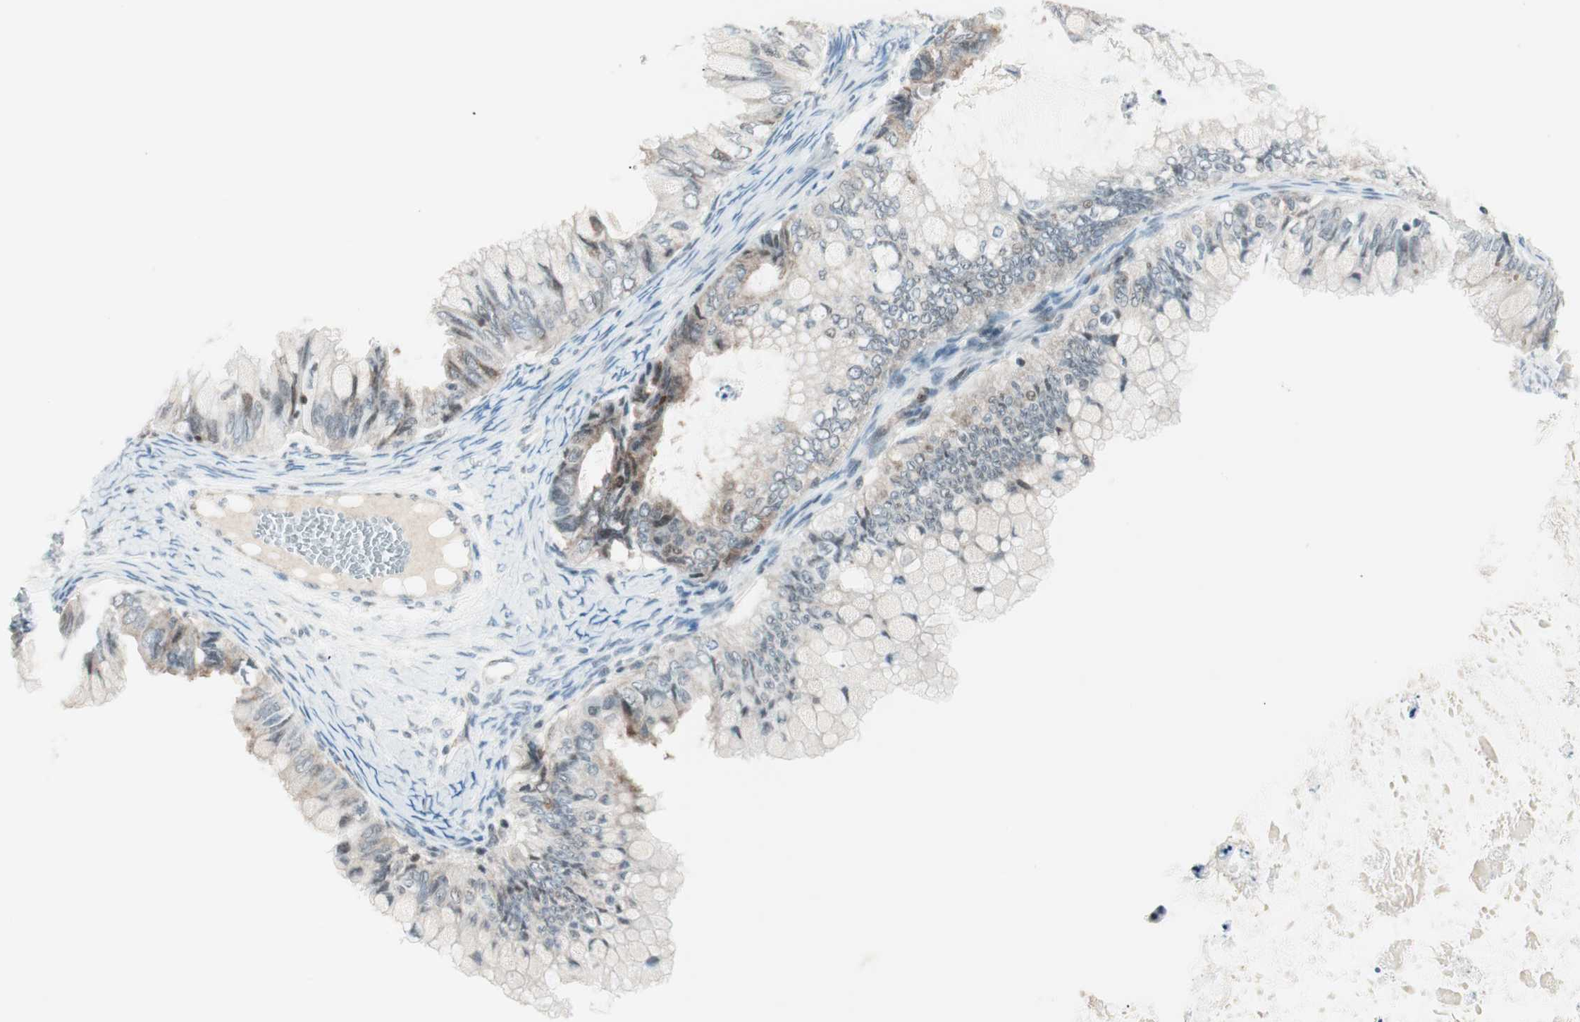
{"staining": {"intensity": "weak", "quantity": "<25%", "location": "cytoplasmic/membranous"}, "tissue": "ovarian cancer", "cell_type": "Tumor cells", "image_type": "cancer", "snomed": [{"axis": "morphology", "description": "Cystadenocarcinoma, mucinous, NOS"}, {"axis": "topography", "description": "Ovary"}], "caption": "A high-resolution image shows immunohistochemistry (IHC) staining of ovarian cancer, which demonstrates no significant staining in tumor cells.", "gene": "TPT1", "patient": {"sex": "female", "age": 80}}